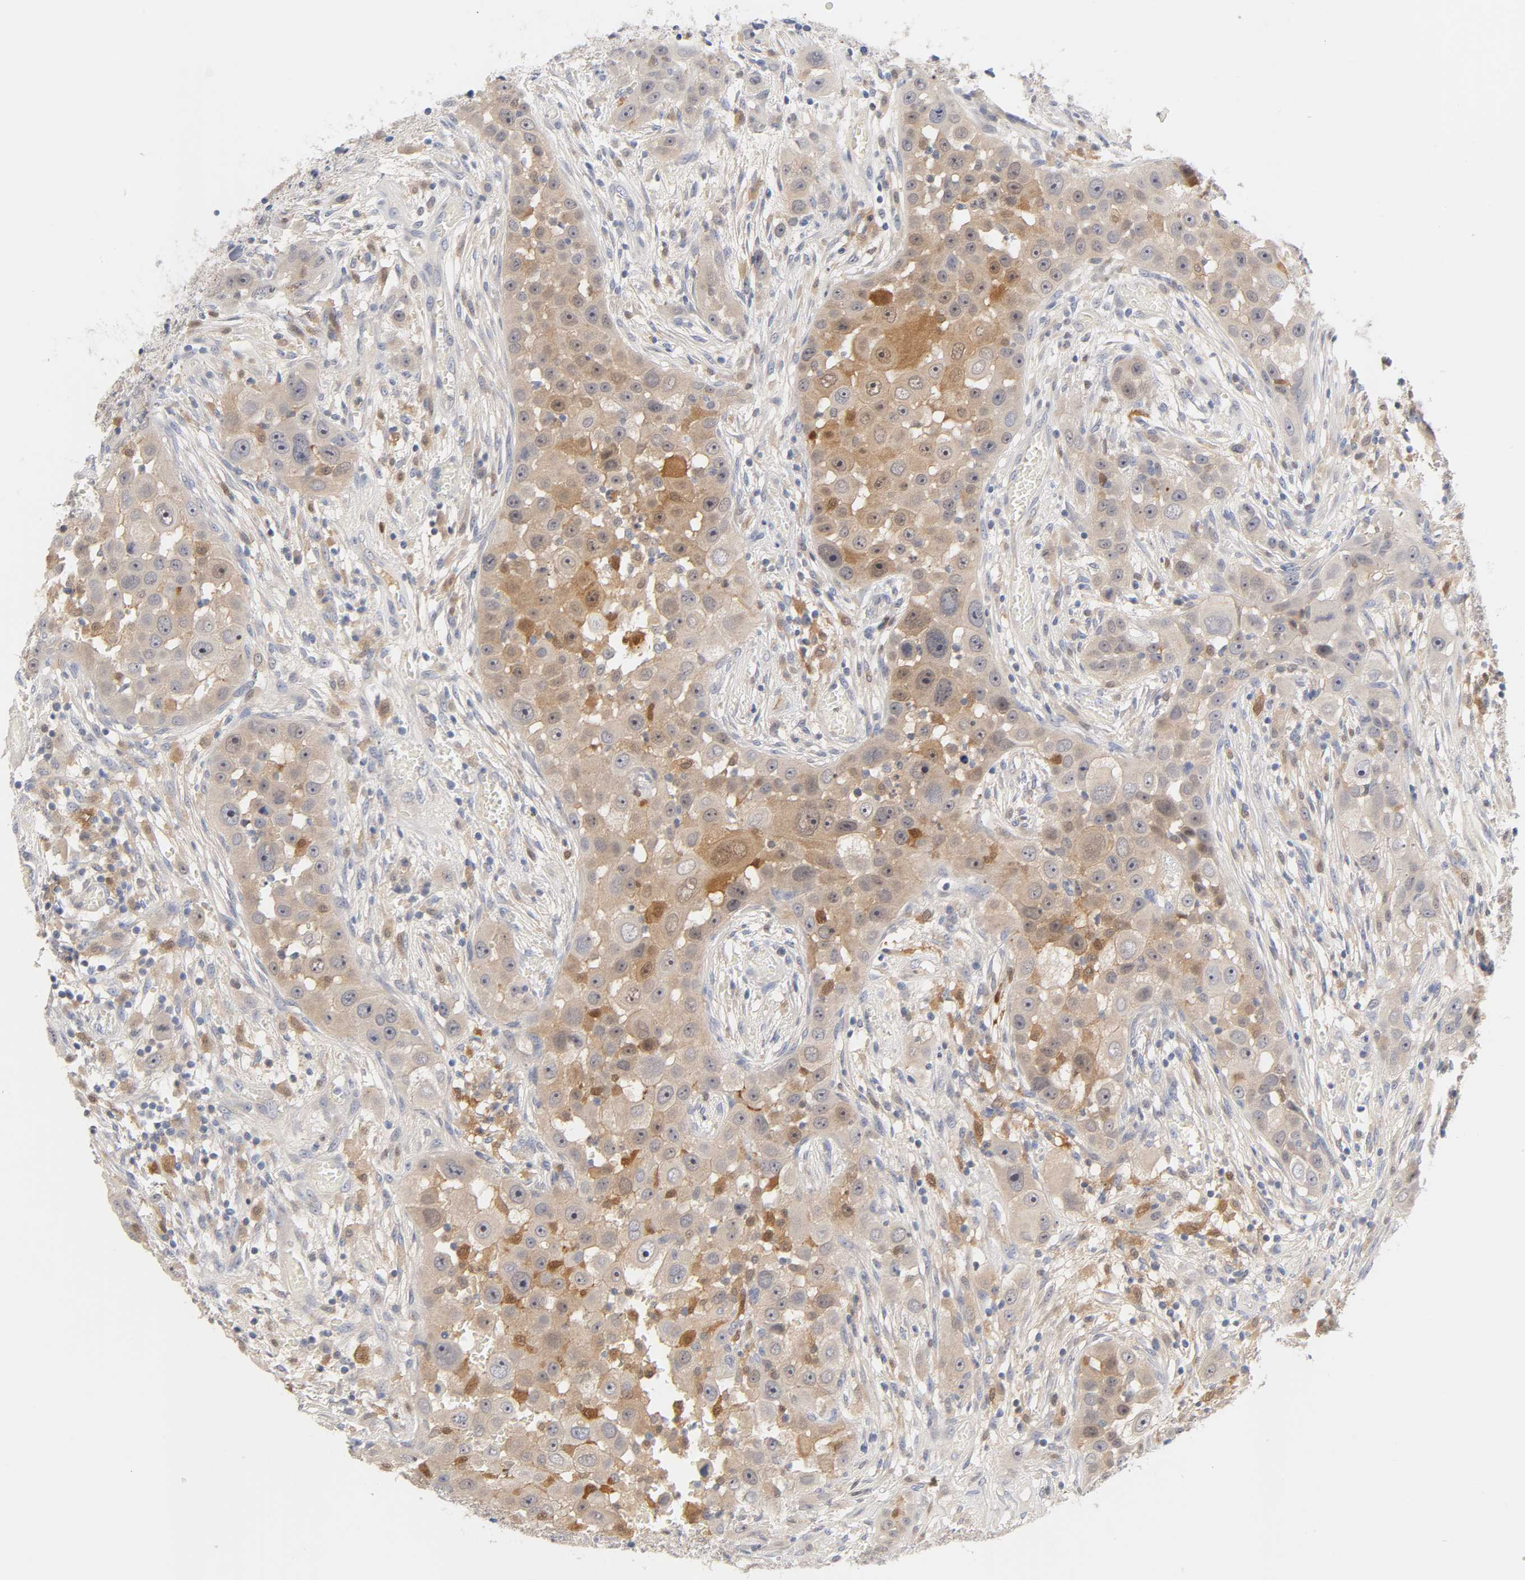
{"staining": {"intensity": "weak", "quantity": ">75%", "location": "cytoplasmic/membranous,nuclear"}, "tissue": "head and neck cancer", "cell_type": "Tumor cells", "image_type": "cancer", "snomed": [{"axis": "morphology", "description": "Carcinoma, NOS"}, {"axis": "topography", "description": "Head-Neck"}], "caption": "Human carcinoma (head and neck) stained for a protein (brown) reveals weak cytoplasmic/membranous and nuclear positive staining in approximately >75% of tumor cells.", "gene": "IL18", "patient": {"sex": "male", "age": 87}}